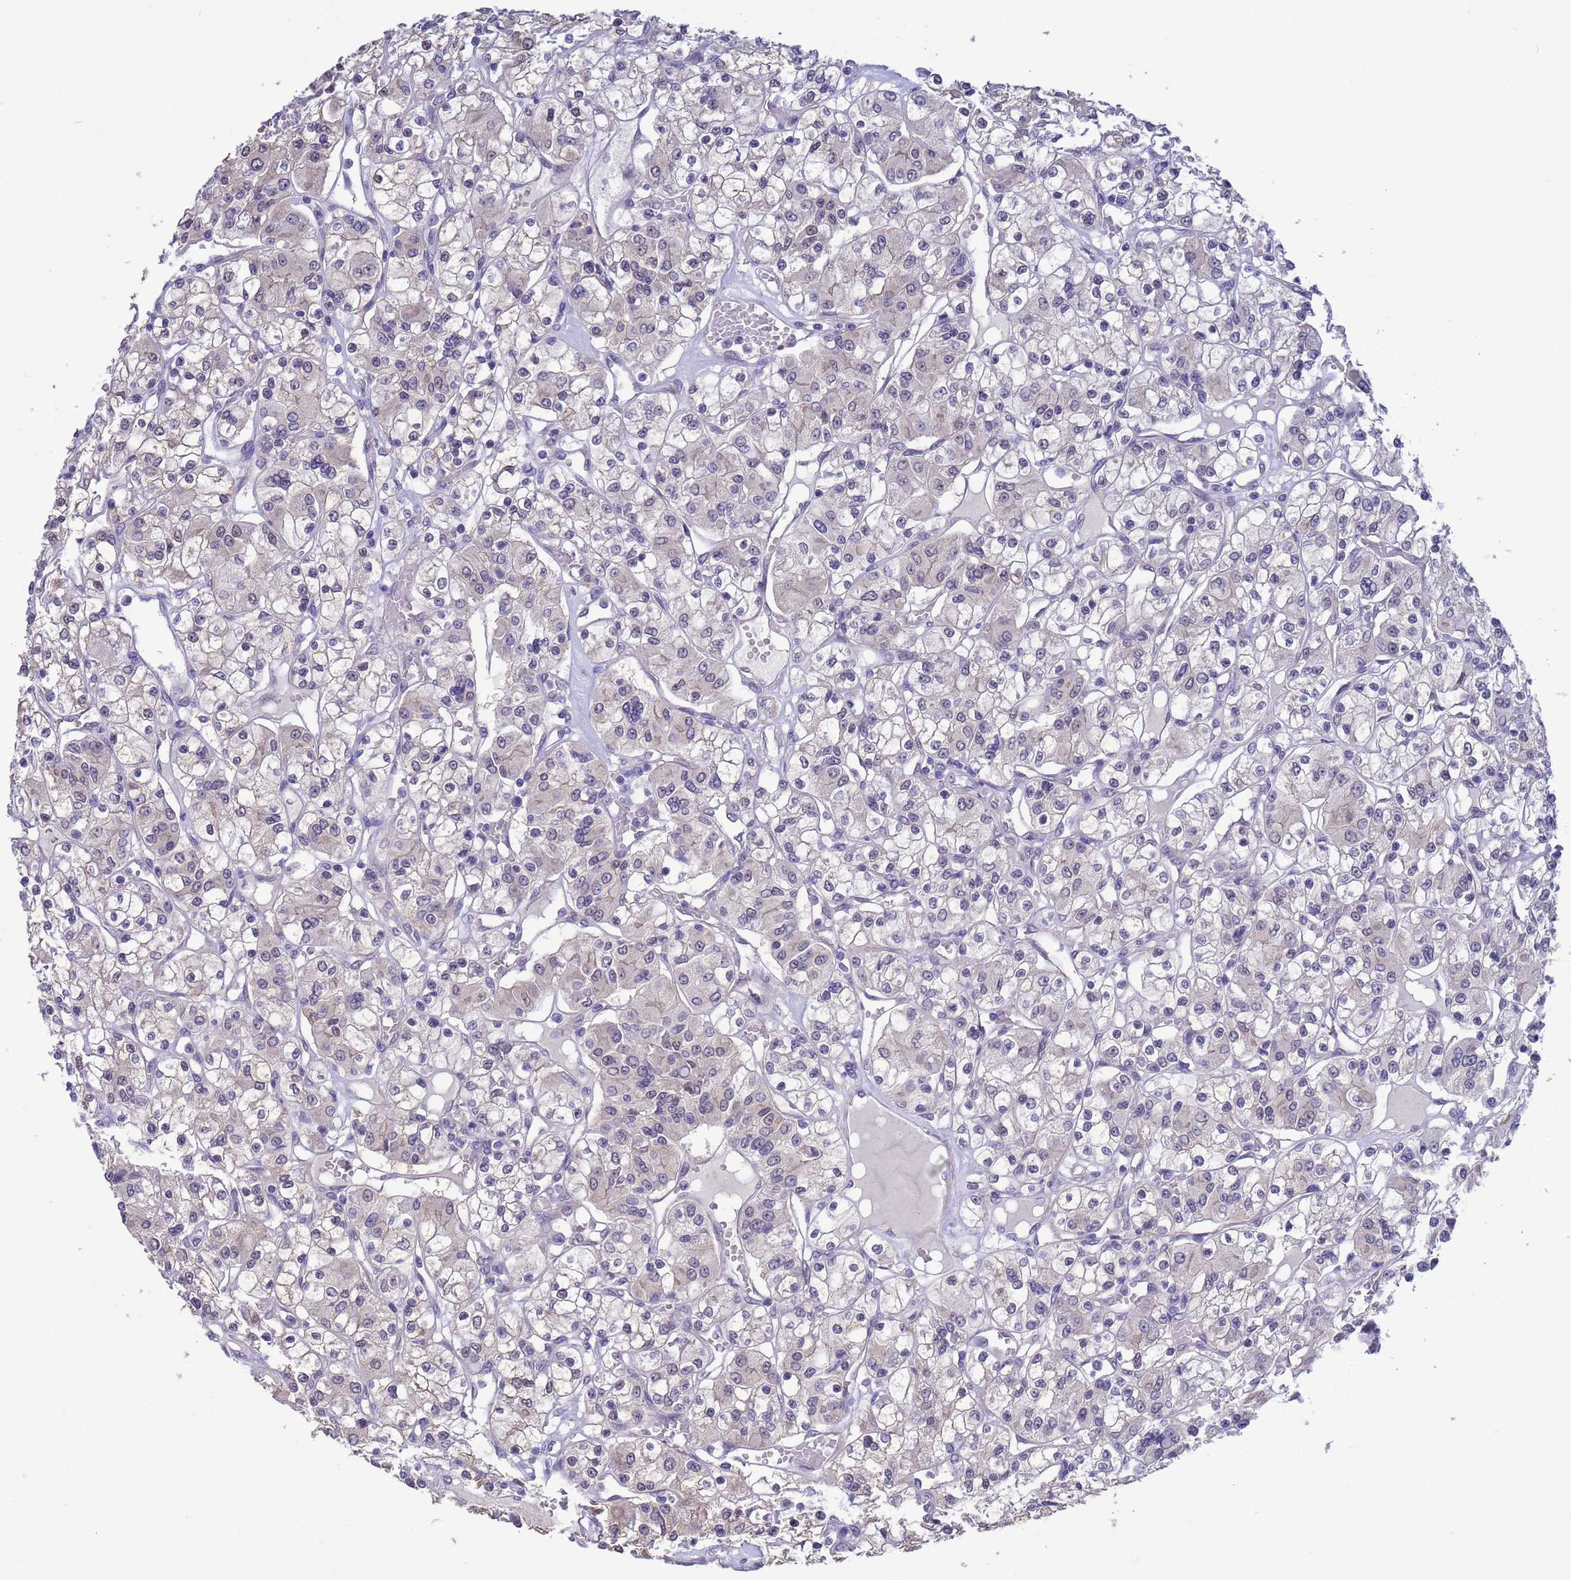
{"staining": {"intensity": "negative", "quantity": "none", "location": "none"}, "tissue": "renal cancer", "cell_type": "Tumor cells", "image_type": "cancer", "snomed": [{"axis": "morphology", "description": "Adenocarcinoma, NOS"}, {"axis": "topography", "description": "Kidney"}], "caption": "An IHC micrograph of adenocarcinoma (renal) is shown. There is no staining in tumor cells of adenocarcinoma (renal). The staining was performed using DAB (3,3'-diaminobenzidine) to visualize the protein expression in brown, while the nuclei were stained in blue with hematoxylin (Magnification: 20x).", "gene": "ZNF461", "patient": {"sex": "female", "age": 59}}